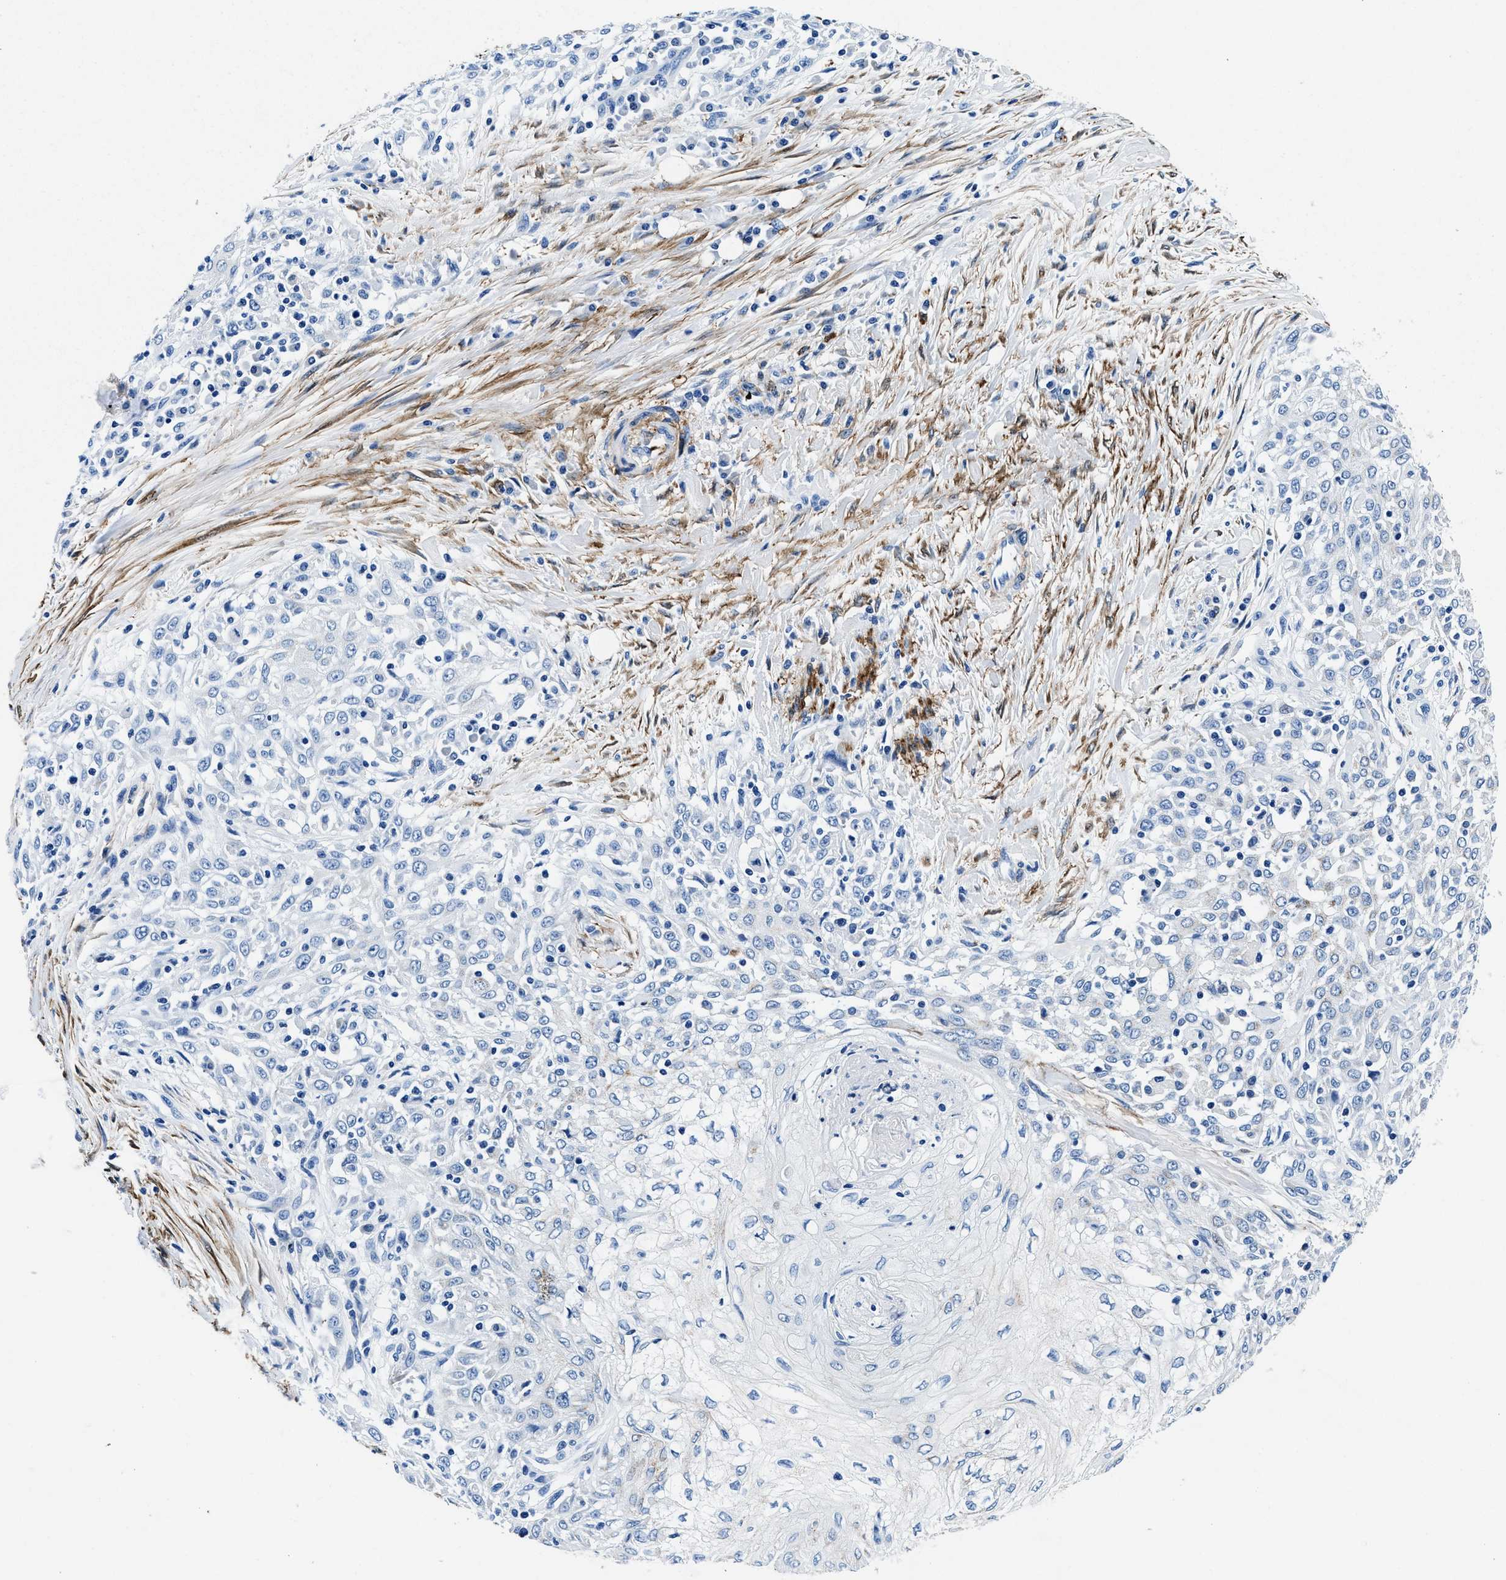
{"staining": {"intensity": "negative", "quantity": "none", "location": "none"}, "tissue": "skin cancer", "cell_type": "Tumor cells", "image_type": "cancer", "snomed": [{"axis": "morphology", "description": "Squamous cell carcinoma, NOS"}, {"axis": "morphology", "description": "Squamous cell carcinoma, metastatic, NOS"}, {"axis": "topography", "description": "Skin"}, {"axis": "topography", "description": "Lymph node"}], "caption": "Skin cancer (metastatic squamous cell carcinoma) stained for a protein using immunohistochemistry (IHC) demonstrates no expression tumor cells.", "gene": "TEX261", "patient": {"sex": "male", "age": 75}}